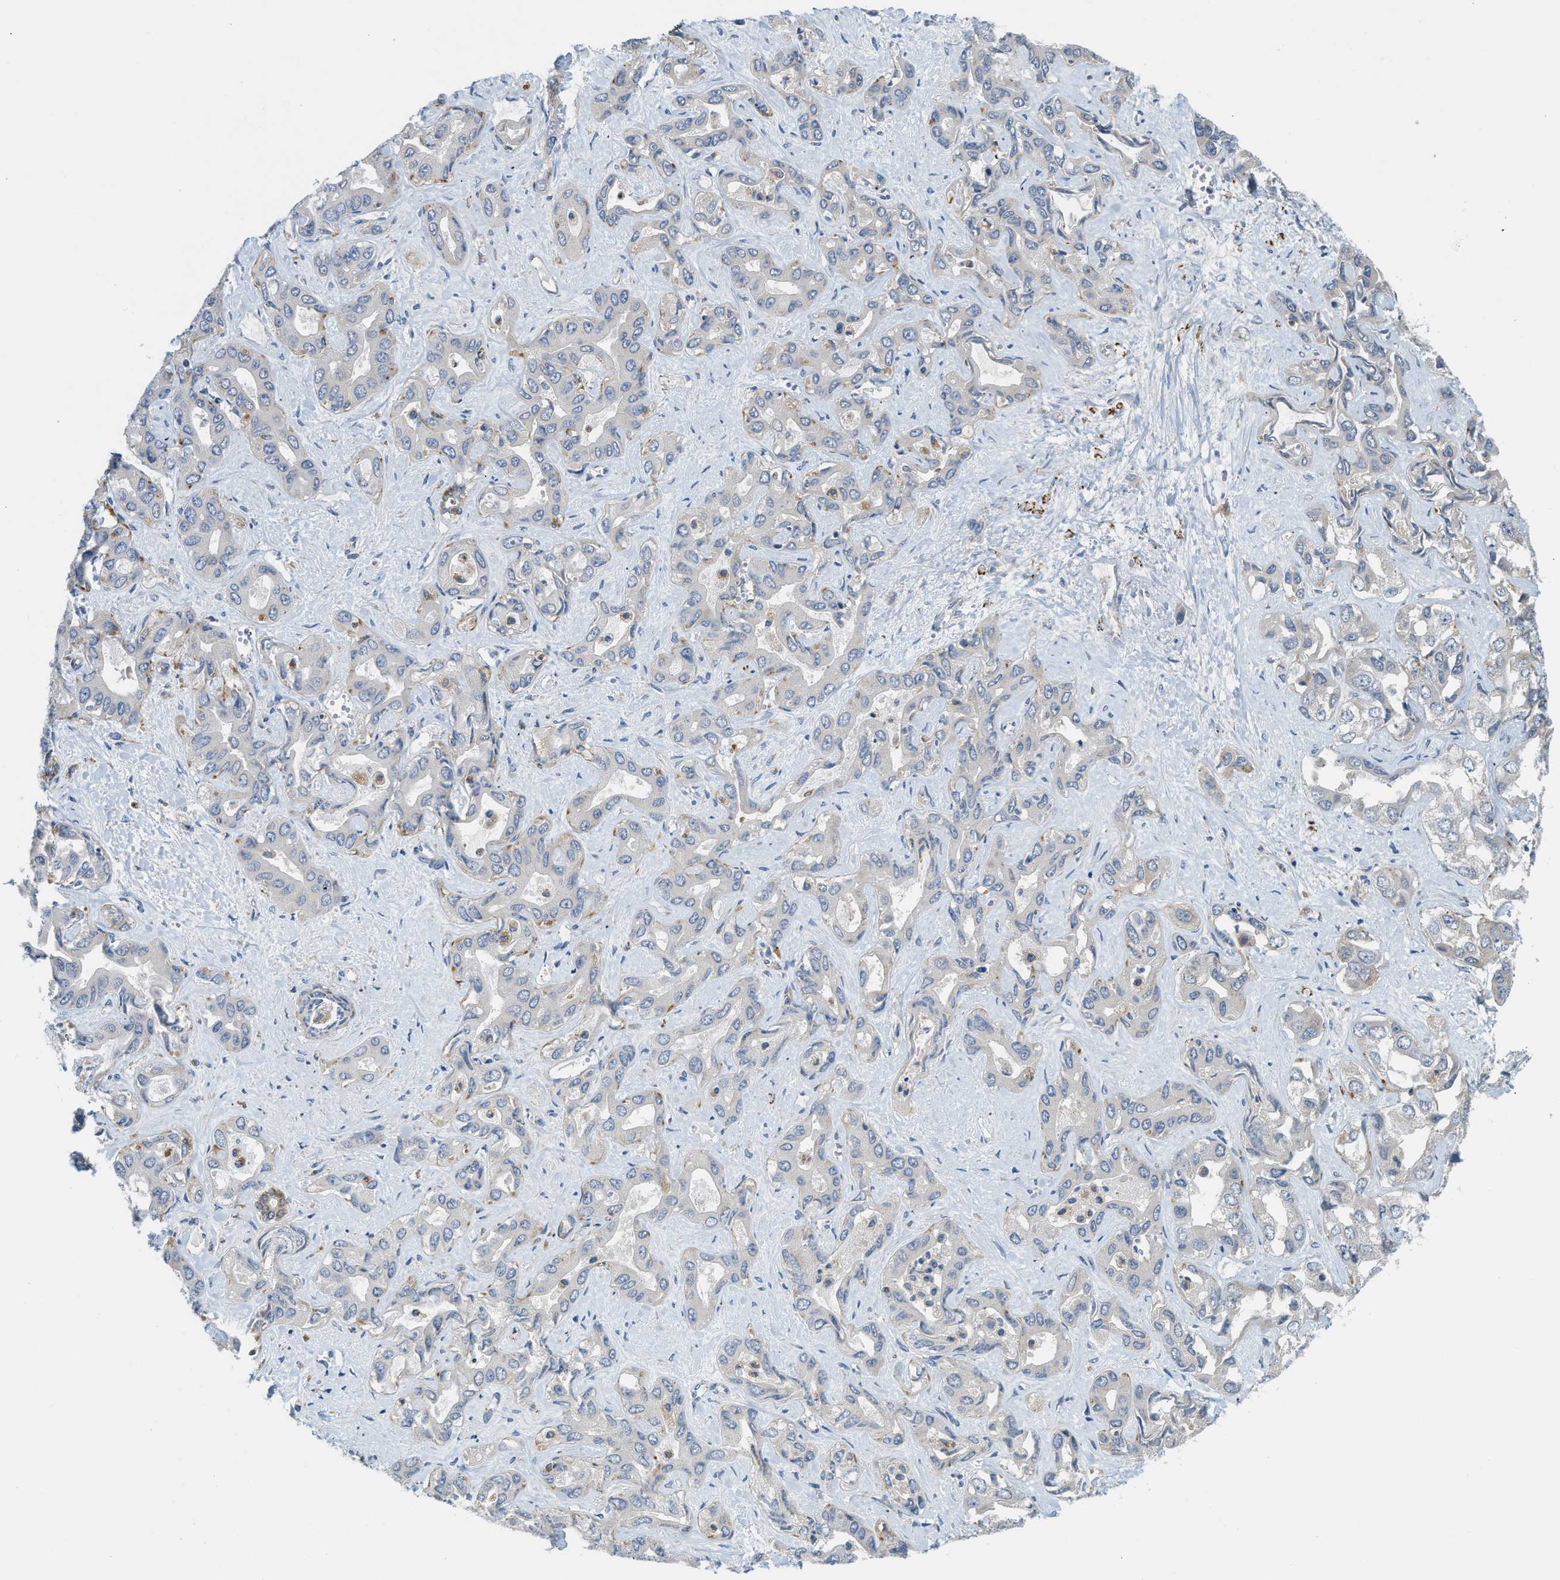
{"staining": {"intensity": "weak", "quantity": "<25%", "location": "cytoplasmic/membranous"}, "tissue": "liver cancer", "cell_type": "Tumor cells", "image_type": "cancer", "snomed": [{"axis": "morphology", "description": "Cholangiocarcinoma"}, {"axis": "topography", "description": "Liver"}], "caption": "Histopathology image shows no significant protein positivity in tumor cells of cholangiocarcinoma (liver).", "gene": "STARD3NL", "patient": {"sex": "female", "age": 52}}